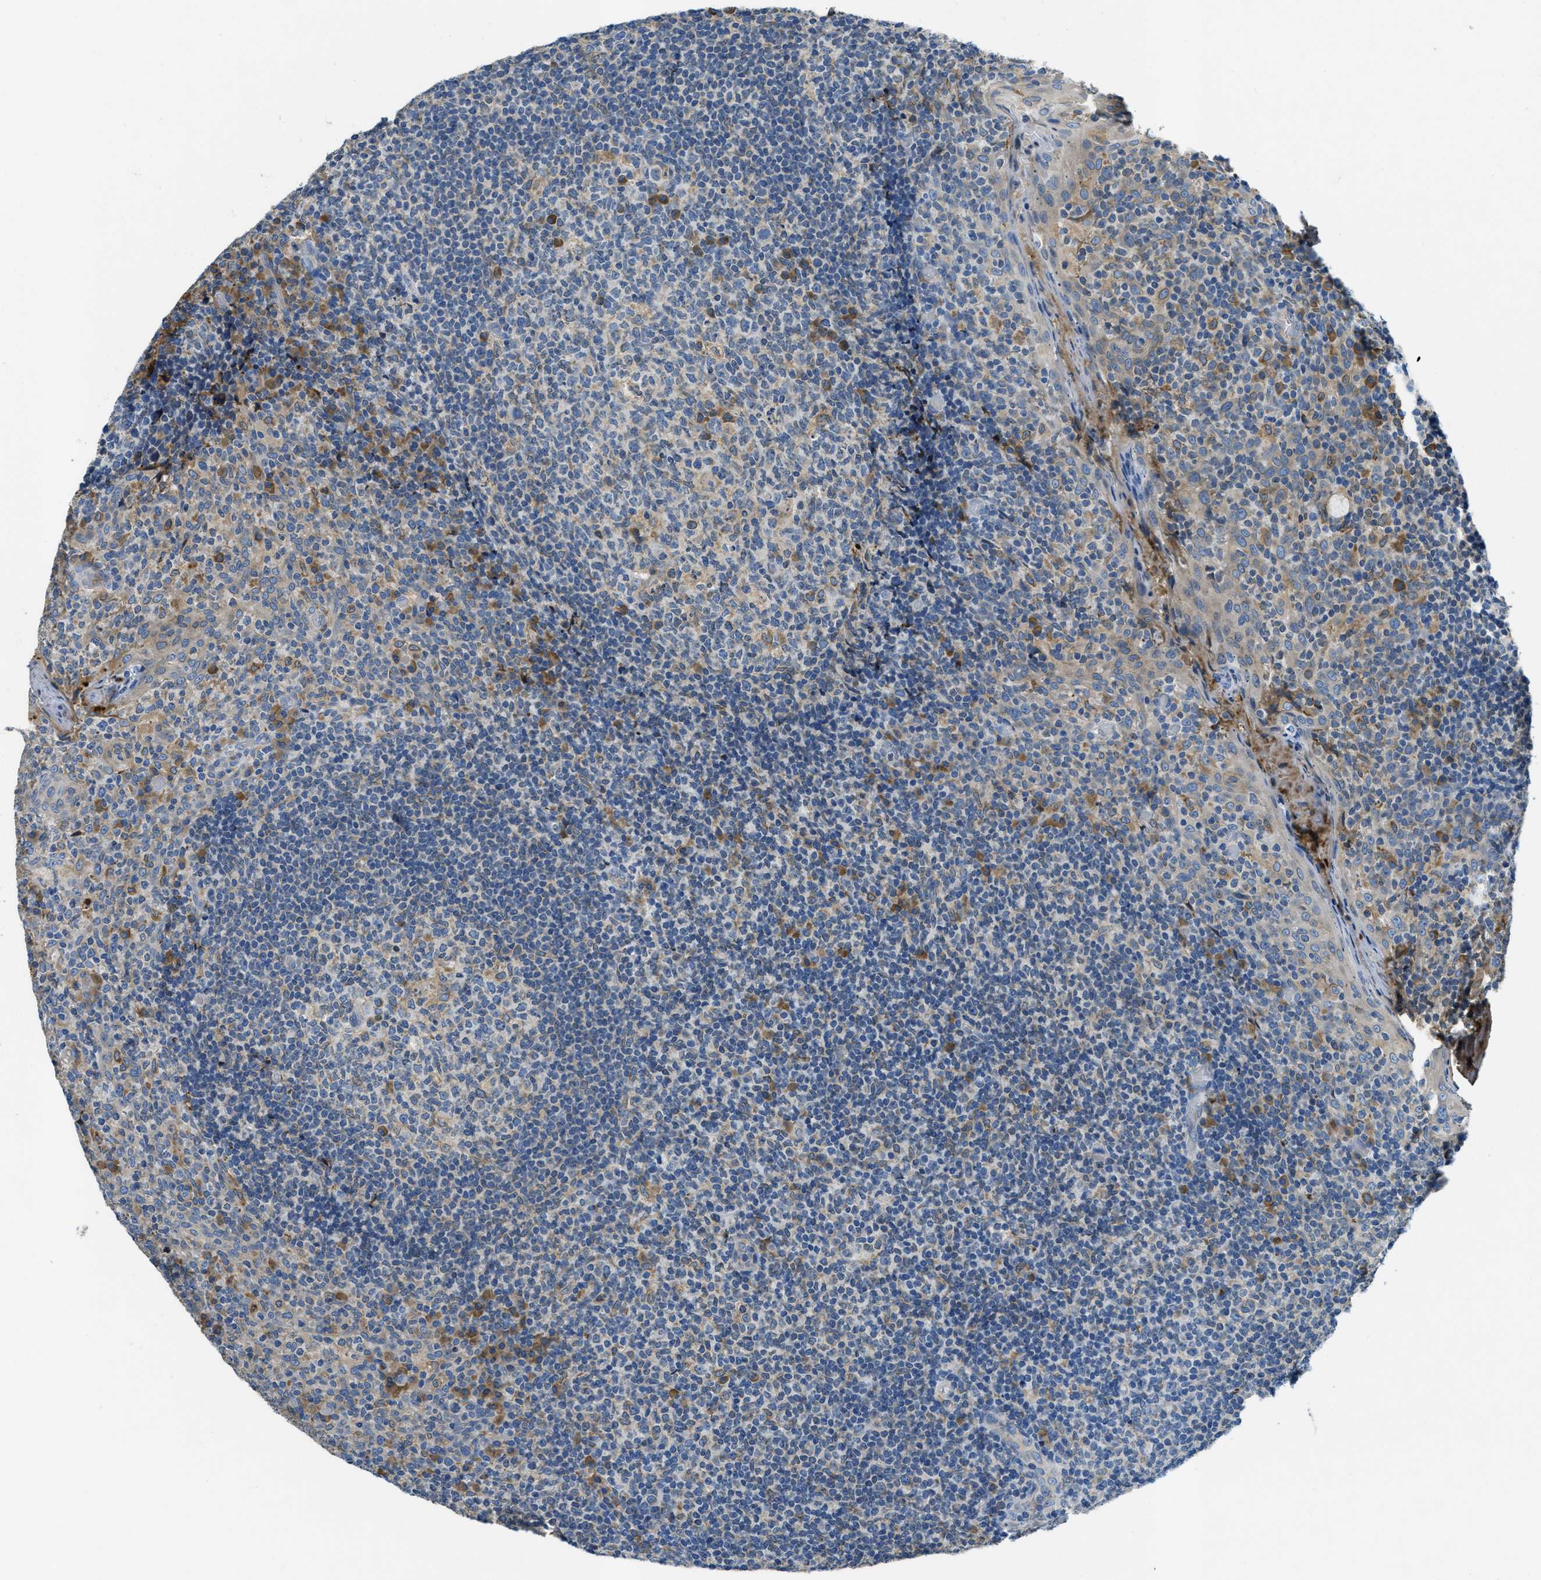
{"staining": {"intensity": "moderate", "quantity": "<25%", "location": "cytoplasmic/membranous"}, "tissue": "tonsil", "cell_type": "Germinal center cells", "image_type": "normal", "snomed": [{"axis": "morphology", "description": "Normal tissue, NOS"}, {"axis": "topography", "description": "Tonsil"}], "caption": "A low amount of moderate cytoplasmic/membranous expression is identified in approximately <25% of germinal center cells in normal tonsil. The staining was performed using DAB, with brown indicating positive protein expression. Nuclei are stained blue with hematoxylin.", "gene": "MPDU1", "patient": {"sex": "female", "age": 19}}